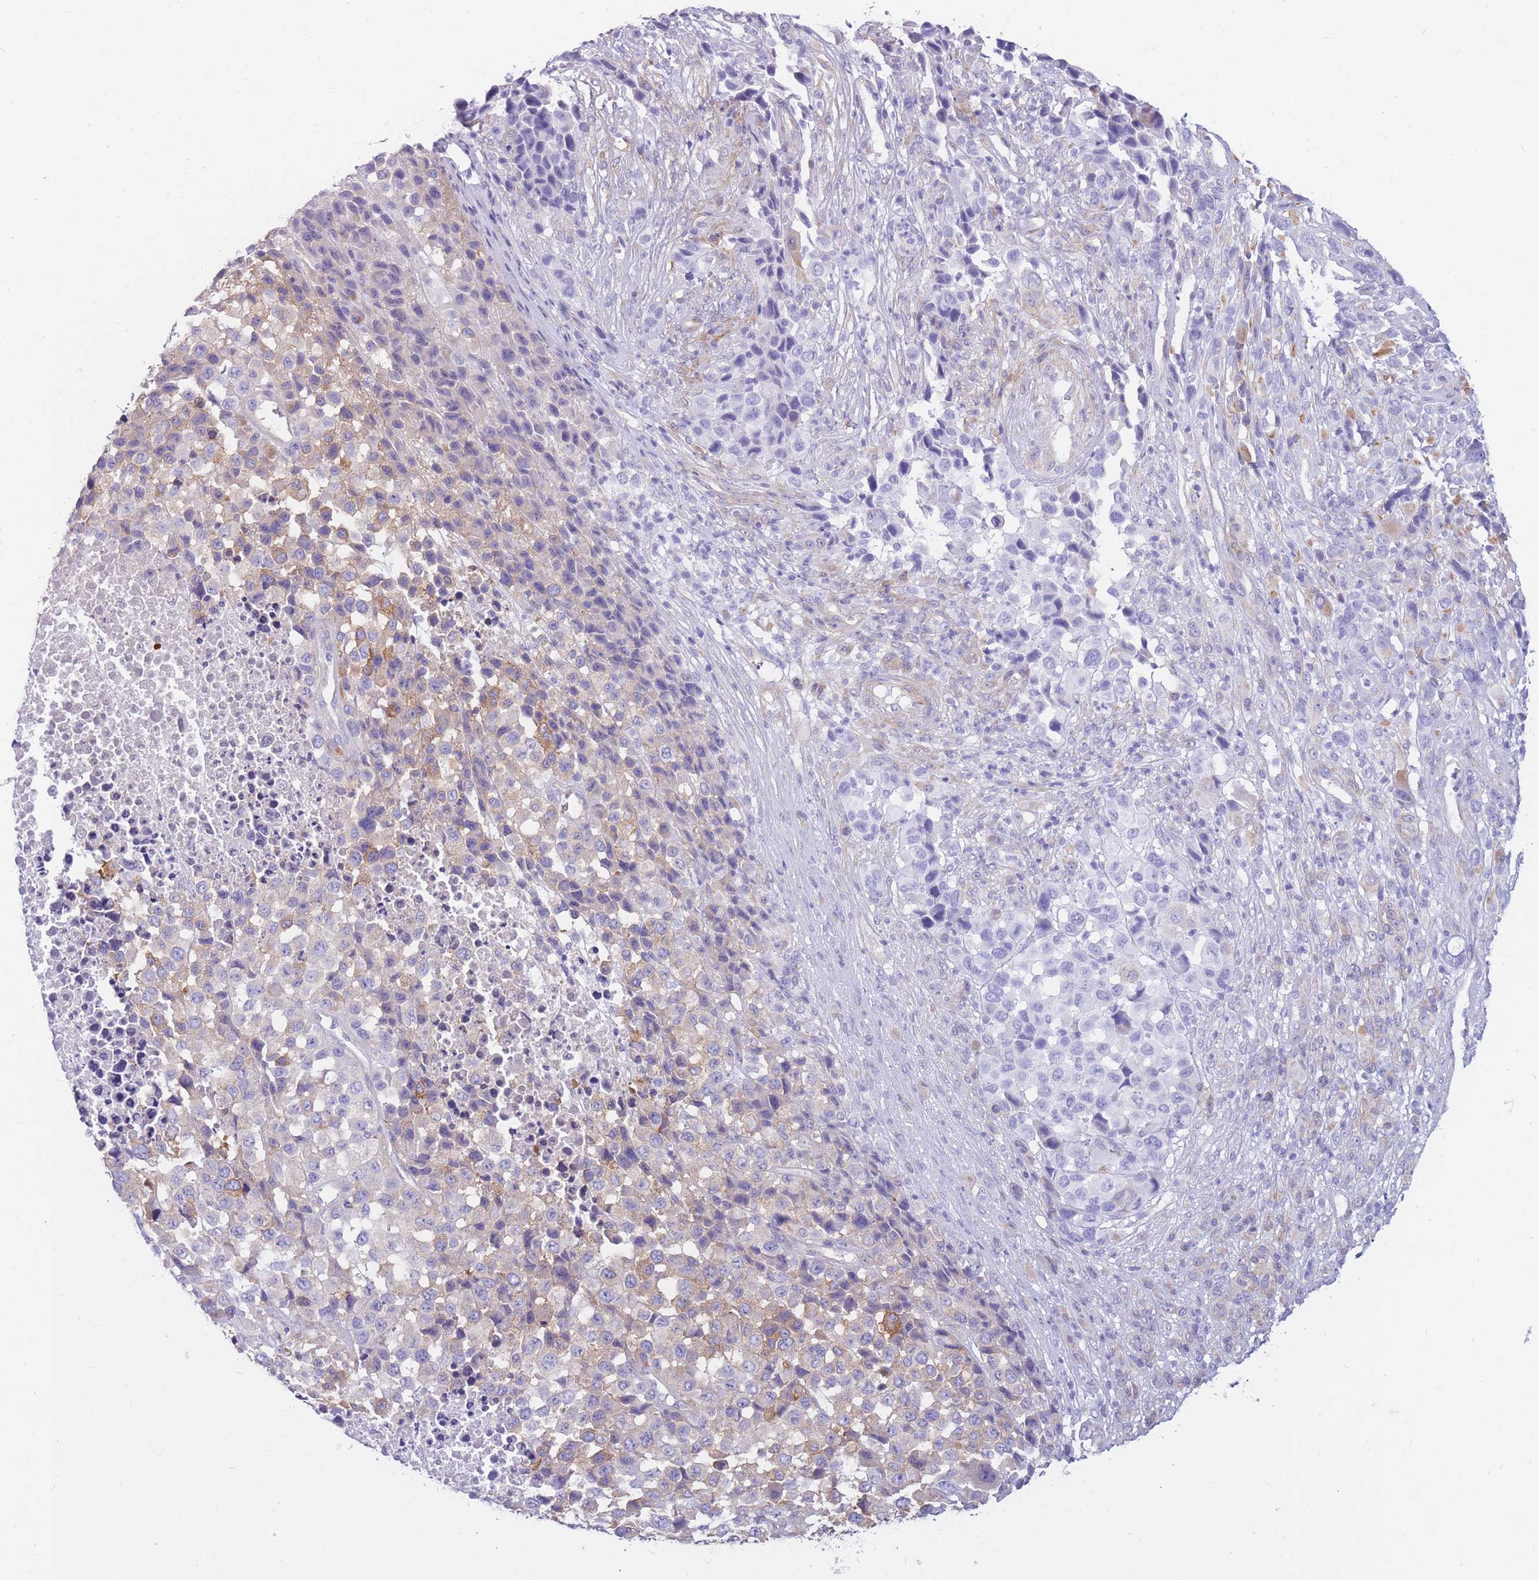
{"staining": {"intensity": "moderate", "quantity": "<25%", "location": "cytoplasmic/membranous"}, "tissue": "melanoma", "cell_type": "Tumor cells", "image_type": "cancer", "snomed": [{"axis": "morphology", "description": "Malignant melanoma, NOS"}, {"axis": "topography", "description": "Skin of trunk"}], "caption": "Immunohistochemical staining of human melanoma demonstrates low levels of moderate cytoplasmic/membranous protein expression in about <25% of tumor cells.", "gene": "MTSS2", "patient": {"sex": "male", "age": 71}}